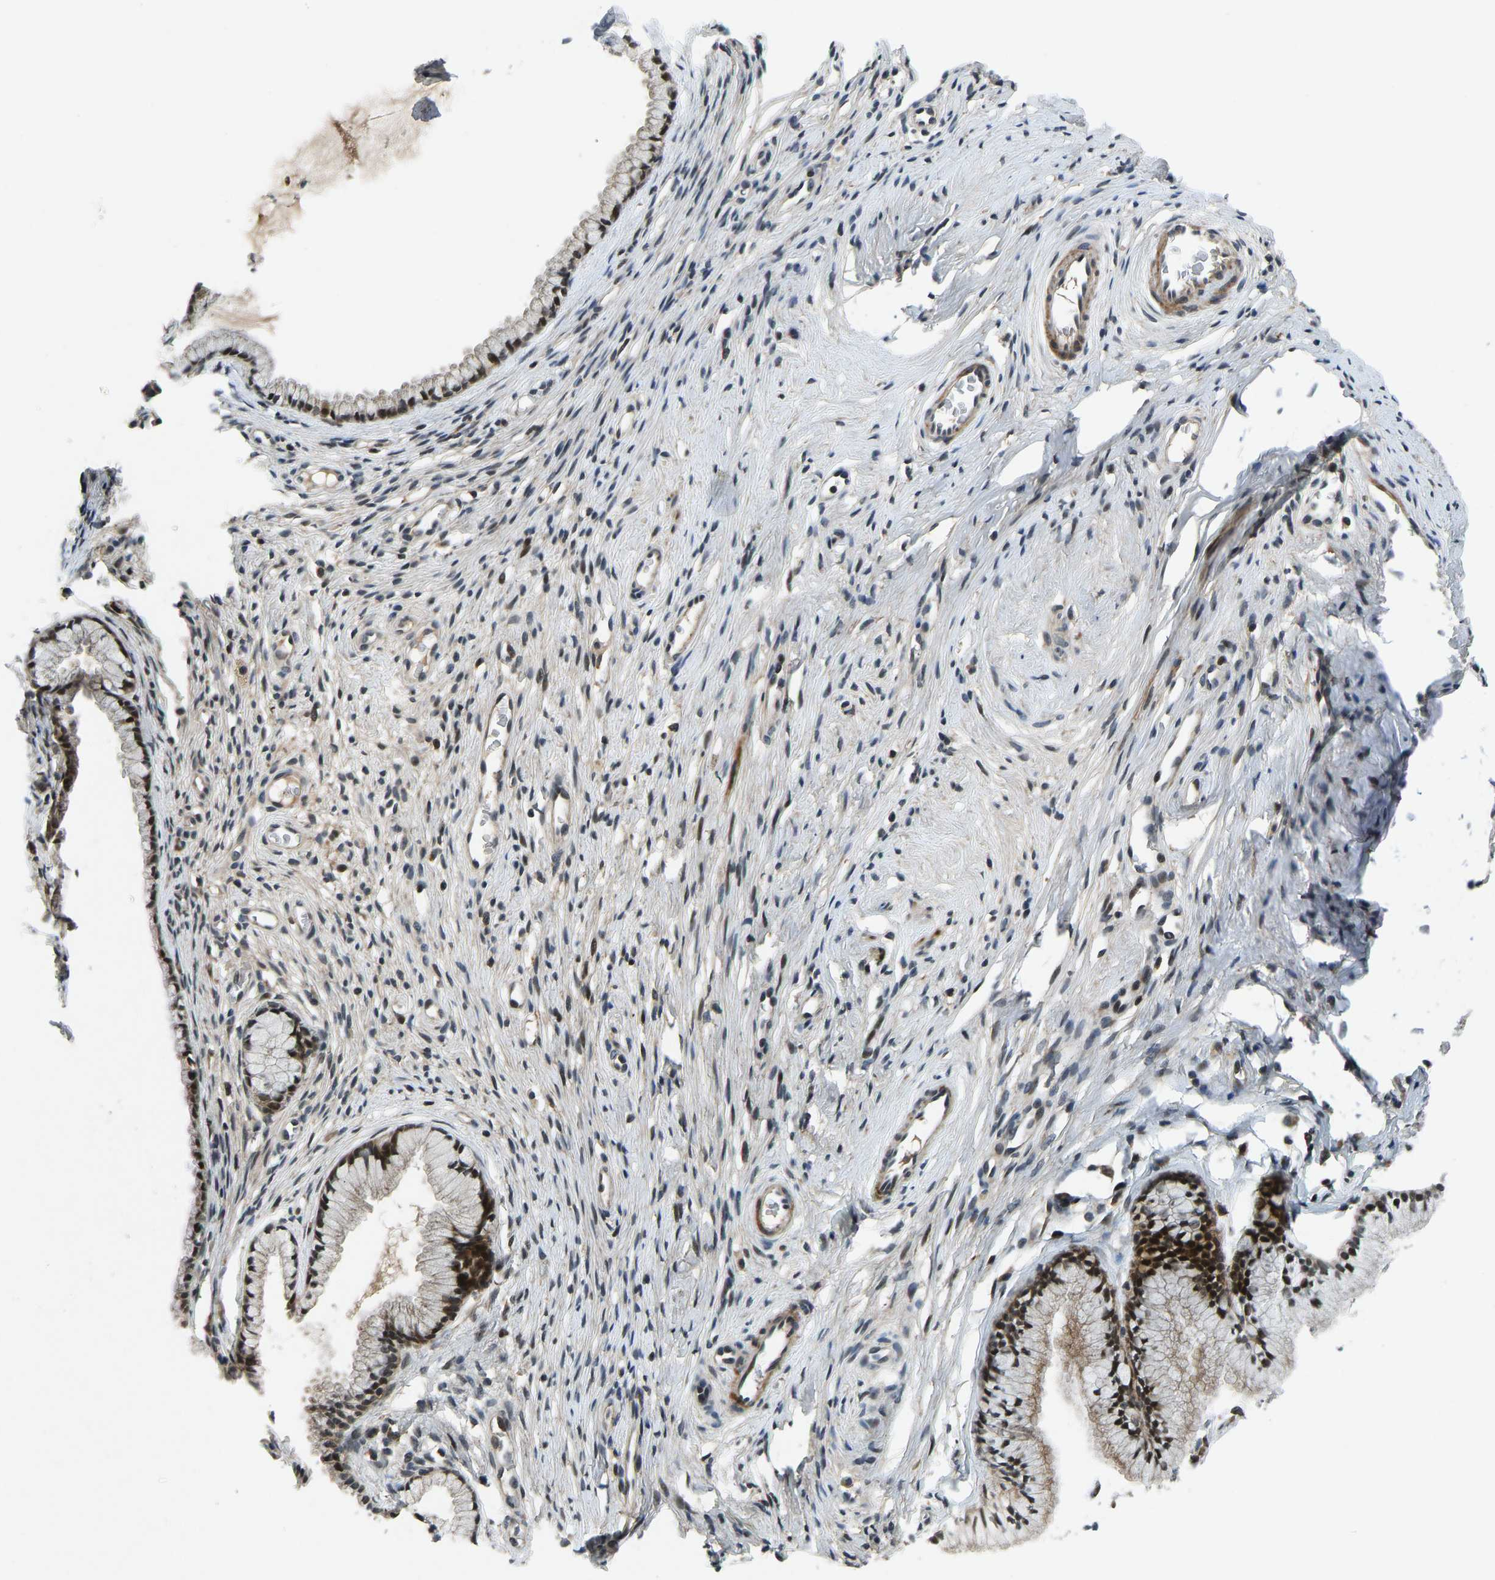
{"staining": {"intensity": "strong", "quantity": ">75%", "location": "cytoplasmic/membranous,nuclear"}, "tissue": "cervix", "cell_type": "Glandular cells", "image_type": "normal", "snomed": [{"axis": "morphology", "description": "Normal tissue, NOS"}, {"axis": "topography", "description": "Cervix"}], "caption": "A brown stain shows strong cytoplasmic/membranous,nuclear staining of a protein in glandular cells of normal human cervix. The protein is shown in brown color, while the nuclei are stained blue.", "gene": "RLIM", "patient": {"sex": "female", "age": 77}}